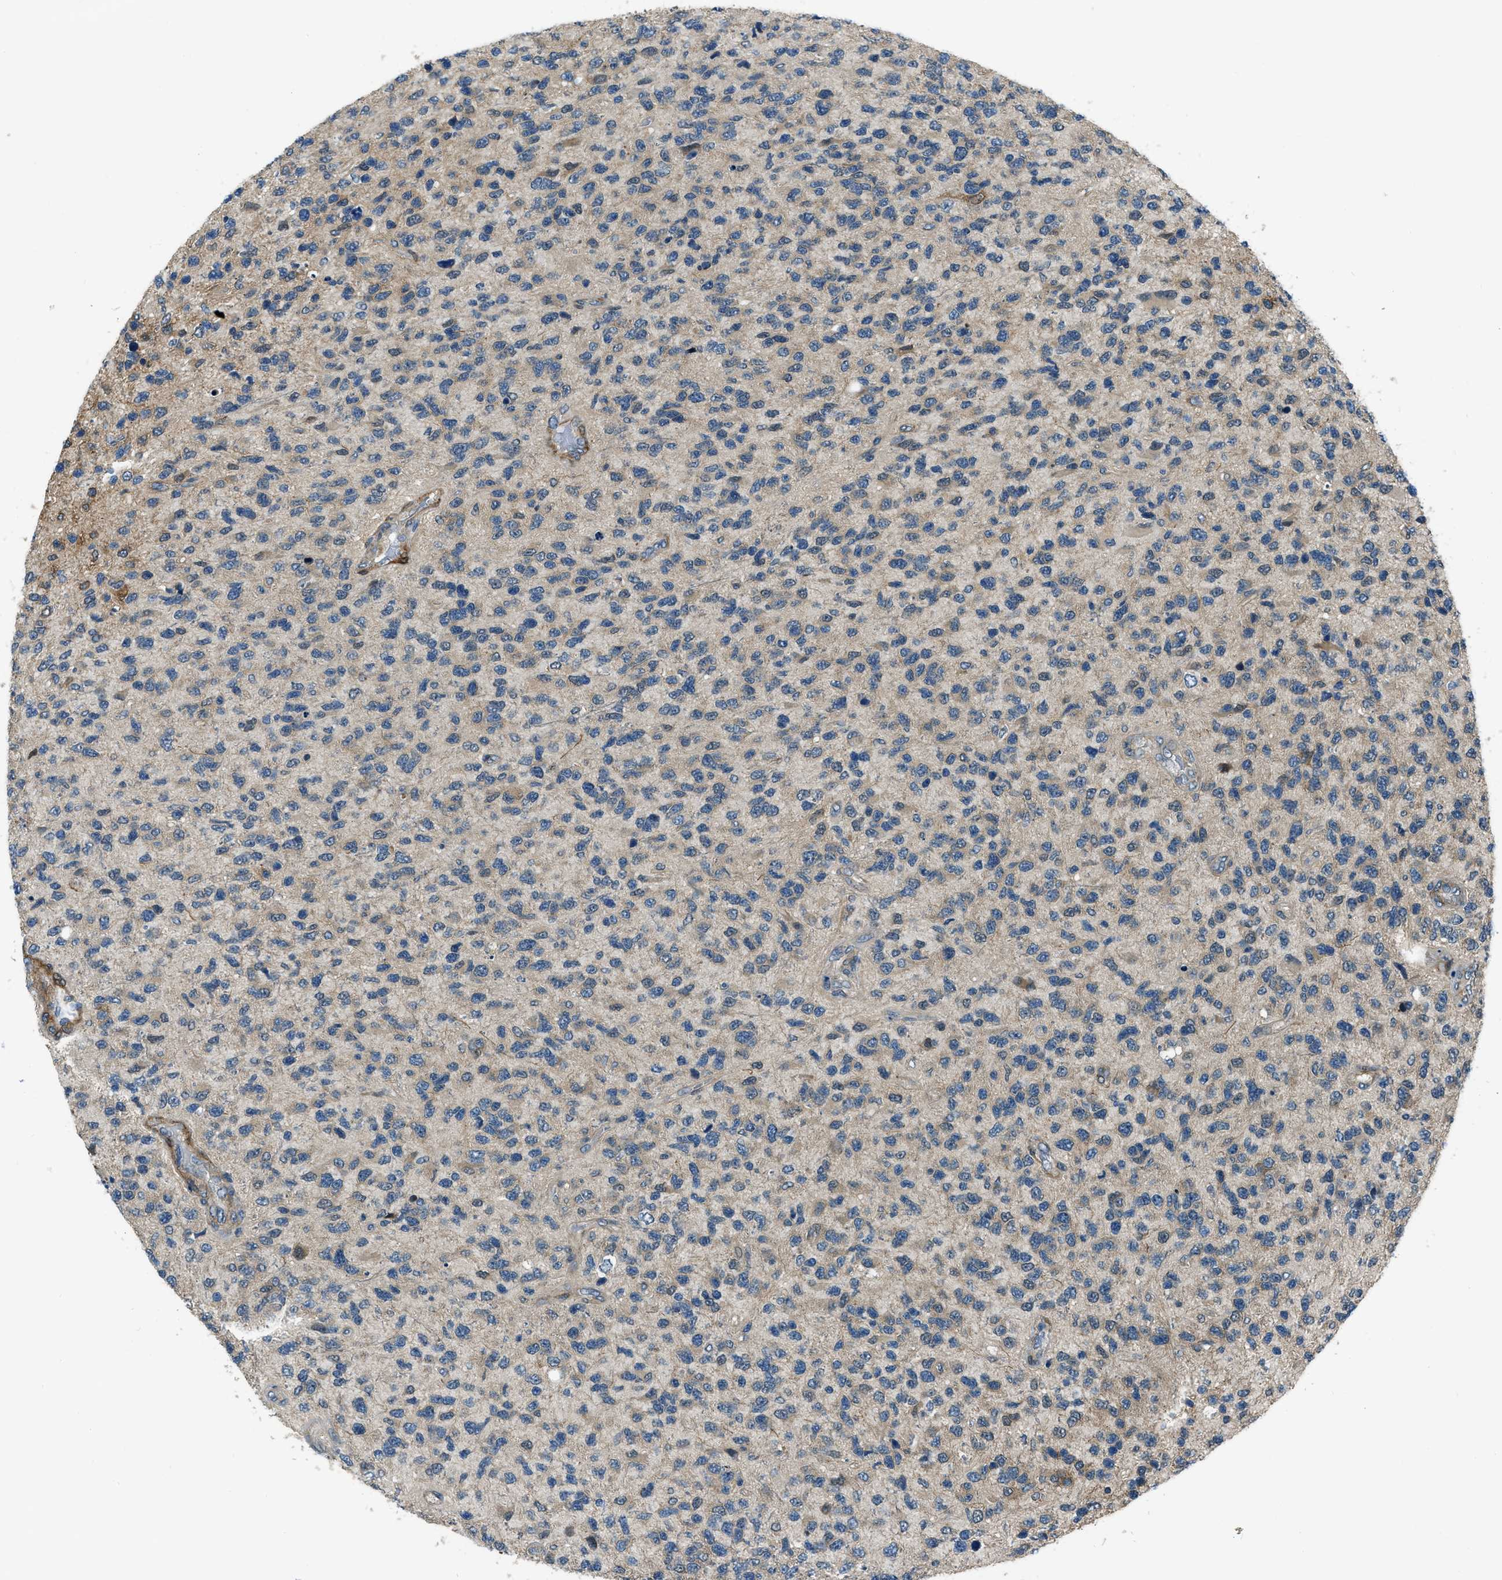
{"staining": {"intensity": "moderate", "quantity": "25%-75%", "location": "cytoplasmic/membranous"}, "tissue": "glioma", "cell_type": "Tumor cells", "image_type": "cancer", "snomed": [{"axis": "morphology", "description": "Glioma, malignant, High grade"}, {"axis": "topography", "description": "Brain"}], "caption": "IHC (DAB) staining of glioma displays moderate cytoplasmic/membranous protein expression in about 25%-75% of tumor cells.", "gene": "NUDCD3", "patient": {"sex": "female", "age": 58}}